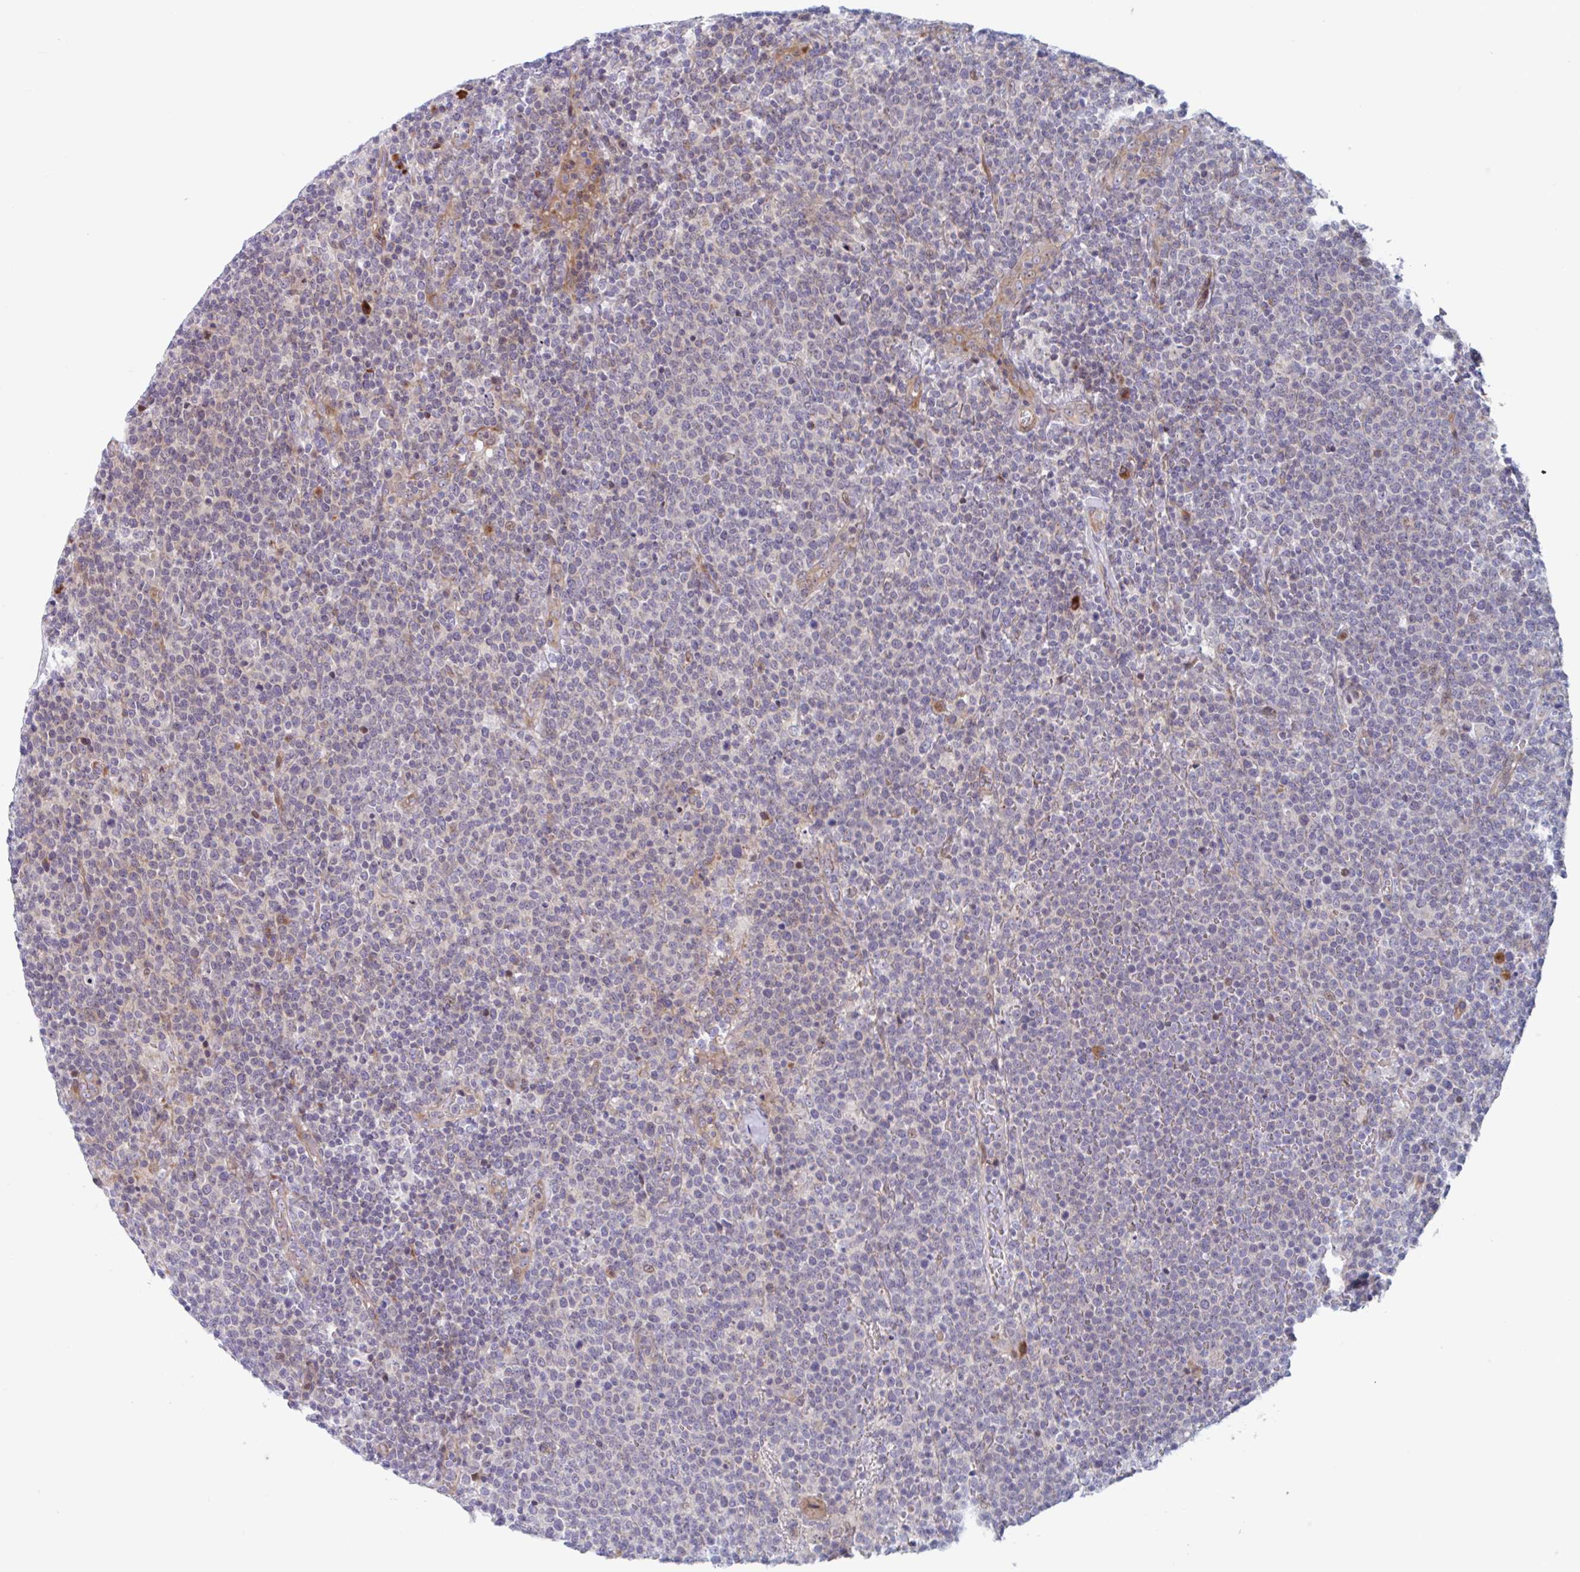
{"staining": {"intensity": "negative", "quantity": "none", "location": "none"}, "tissue": "lymphoma", "cell_type": "Tumor cells", "image_type": "cancer", "snomed": [{"axis": "morphology", "description": "Malignant lymphoma, non-Hodgkin's type, High grade"}, {"axis": "topography", "description": "Lymph node"}], "caption": "An image of lymphoma stained for a protein shows no brown staining in tumor cells.", "gene": "DUXA", "patient": {"sex": "male", "age": 61}}